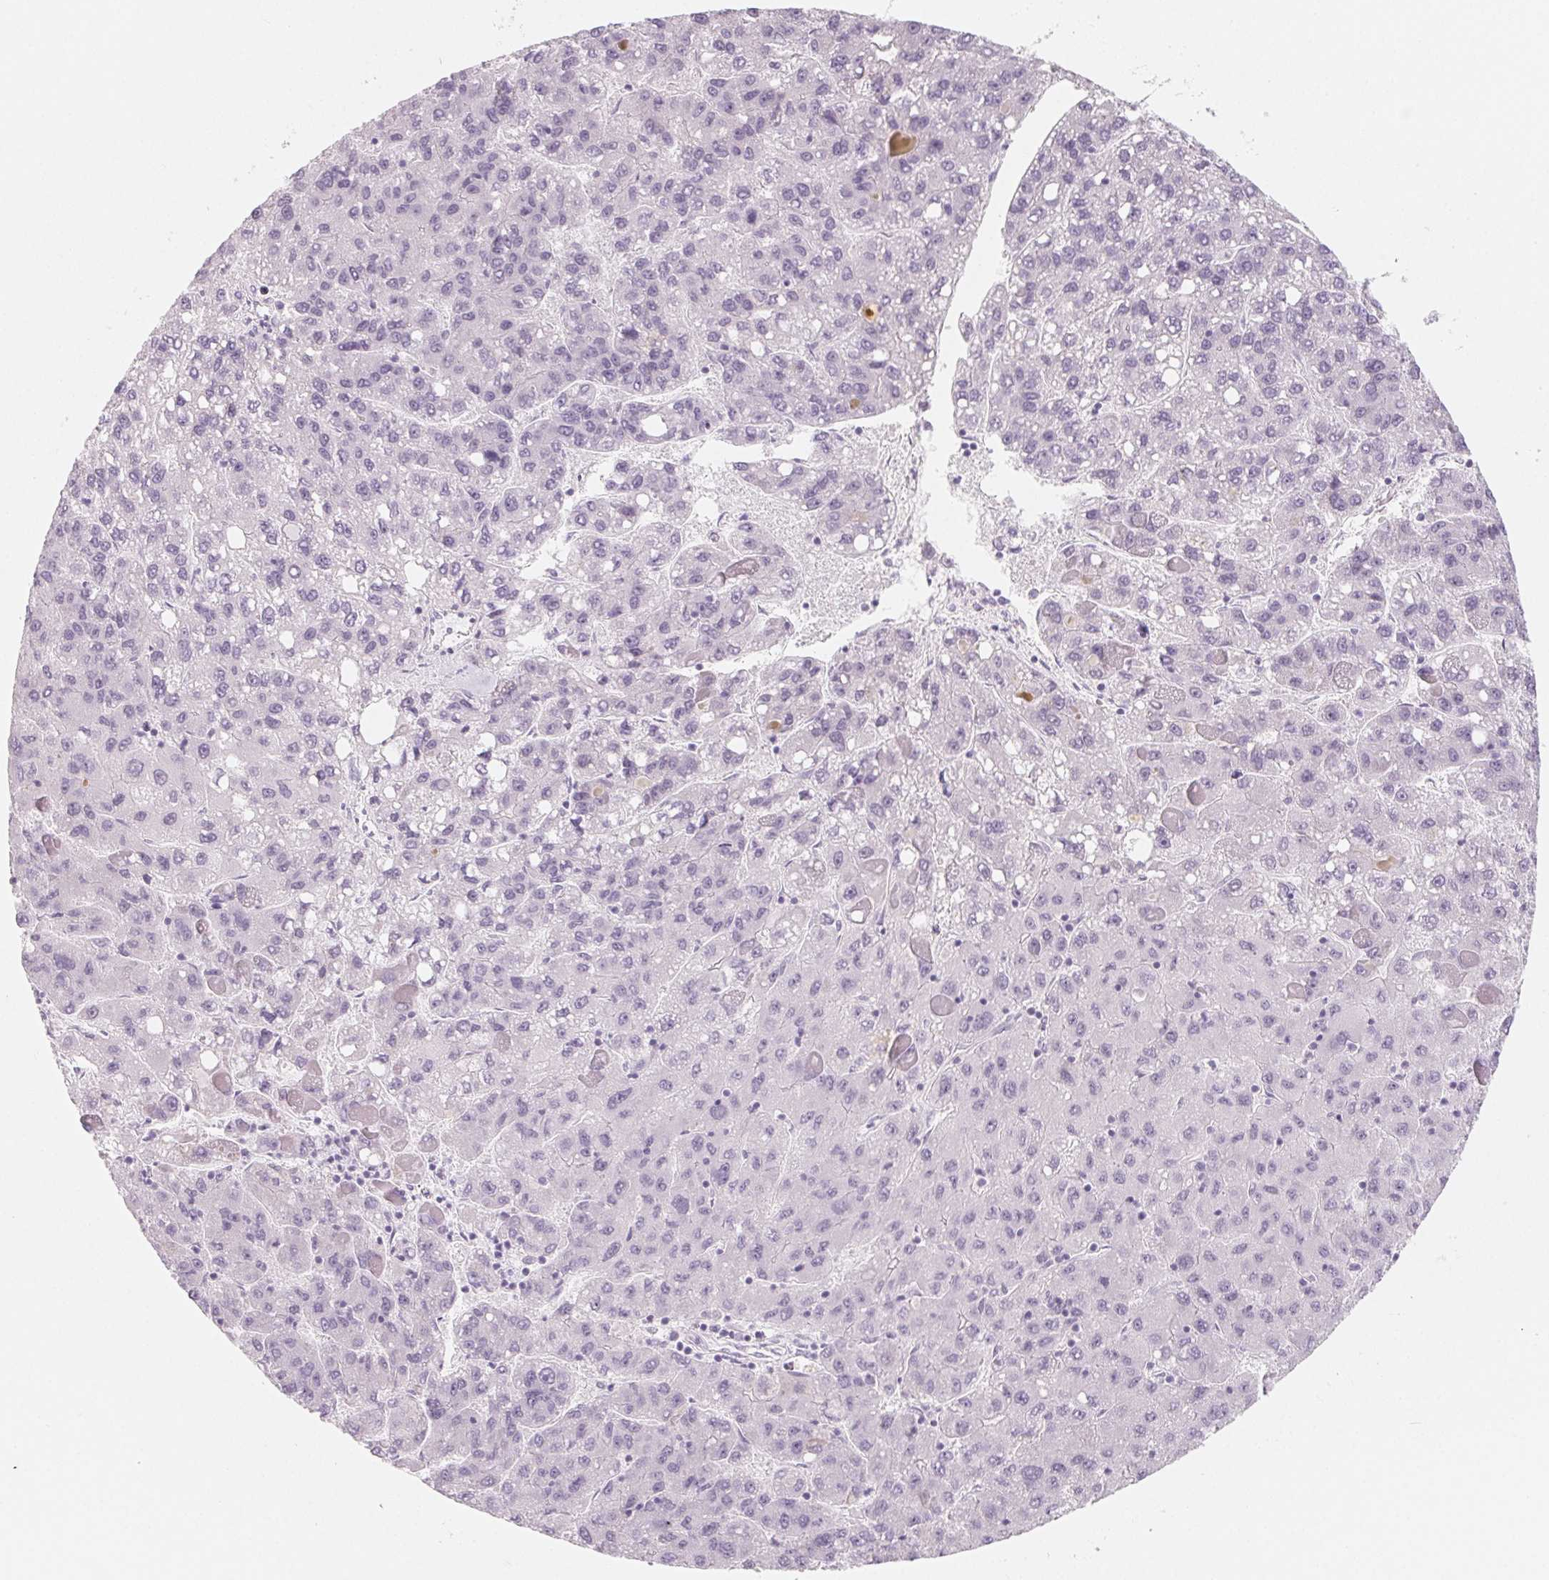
{"staining": {"intensity": "negative", "quantity": "none", "location": "none"}, "tissue": "liver cancer", "cell_type": "Tumor cells", "image_type": "cancer", "snomed": [{"axis": "morphology", "description": "Carcinoma, Hepatocellular, NOS"}, {"axis": "topography", "description": "Liver"}], "caption": "Micrograph shows no significant protein positivity in tumor cells of hepatocellular carcinoma (liver). The staining was performed using DAB to visualize the protein expression in brown, while the nuclei were stained in blue with hematoxylin (Magnification: 20x).", "gene": "SH3GL2", "patient": {"sex": "female", "age": 82}}